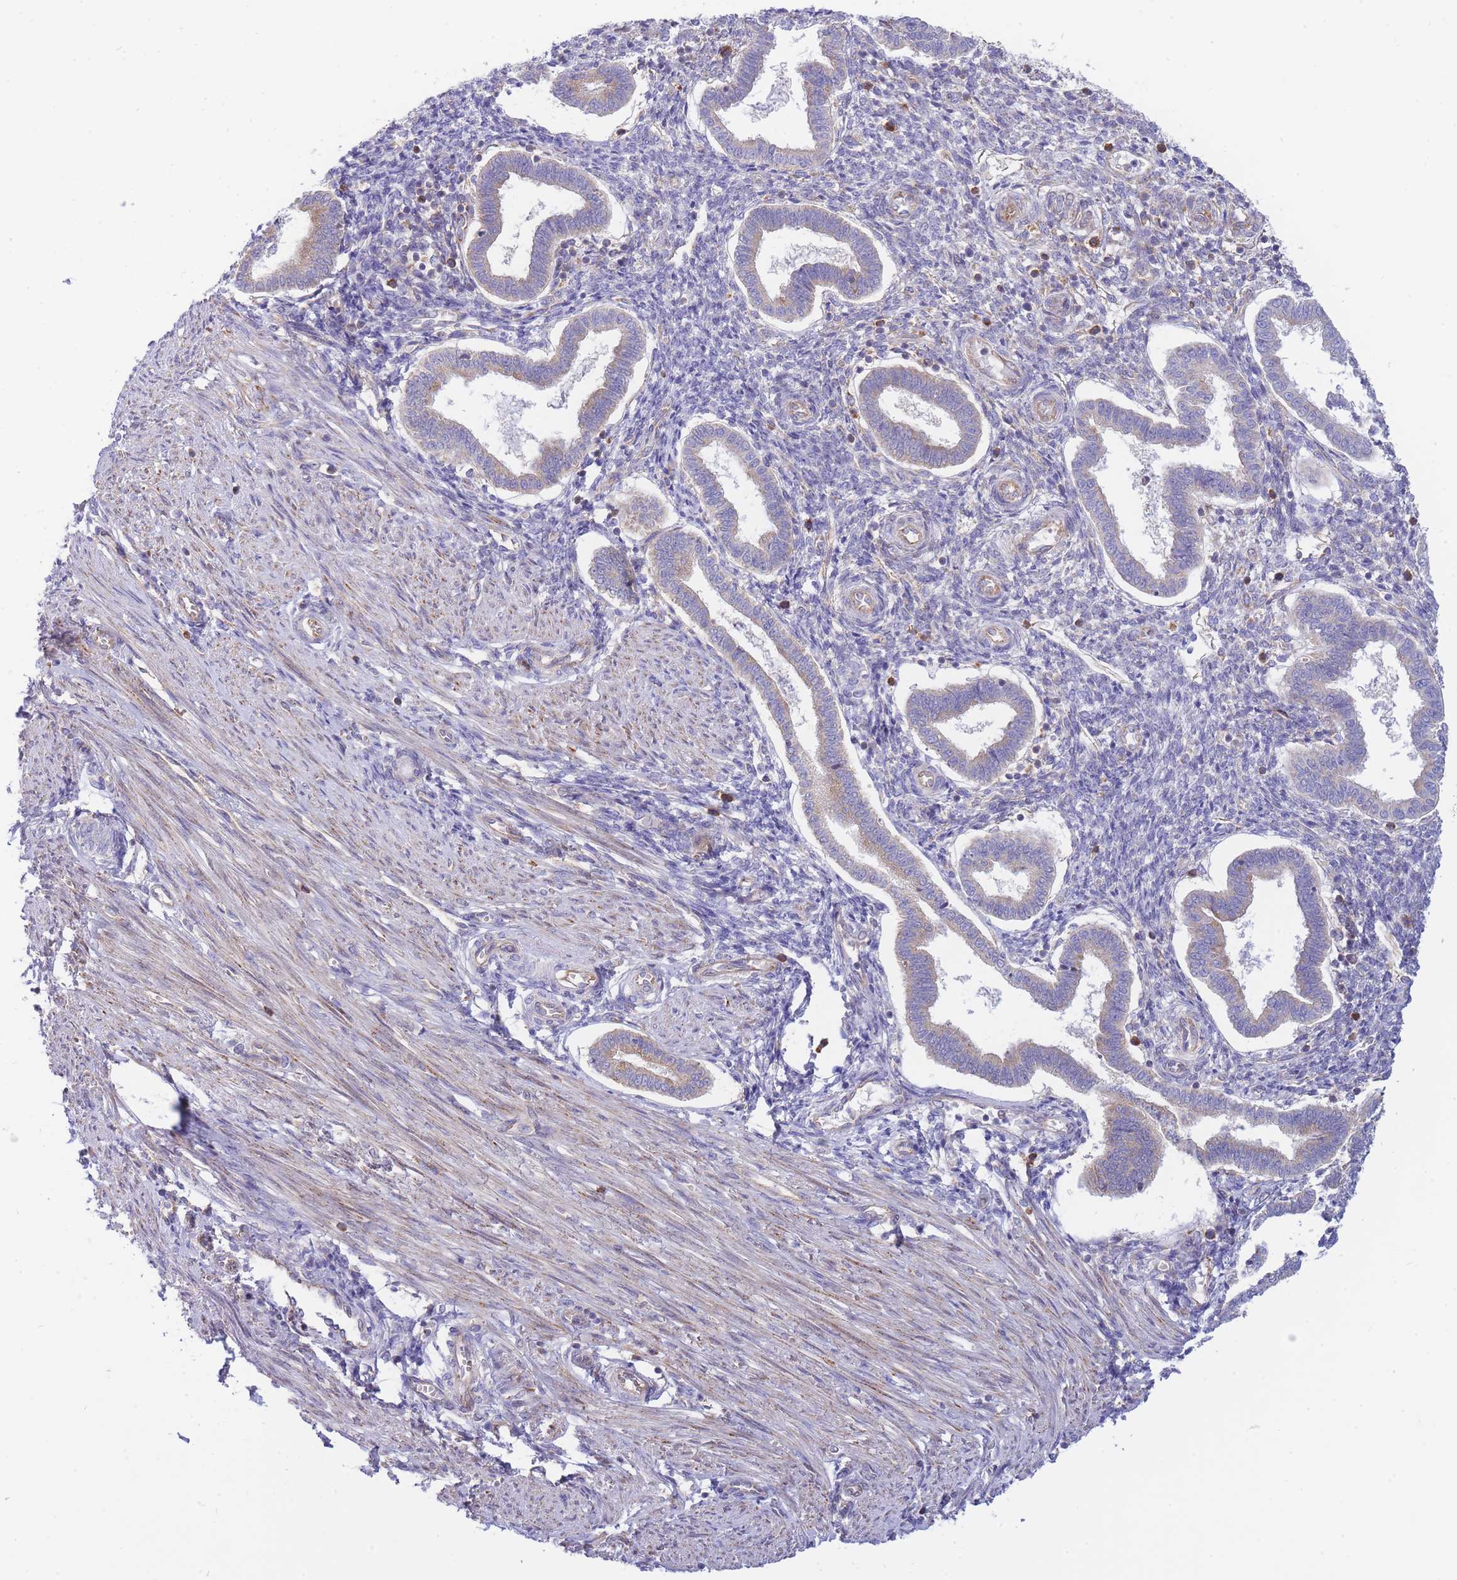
{"staining": {"intensity": "moderate", "quantity": "25%-75%", "location": "cytoplasmic/membranous"}, "tissue": "endometrium", "cell_type": "Cells in endometrial stroma", "image_type": "normal", "snomed": [{"axis": "morphology", "description": "Normal tissue, NOS"}, {"axis": "topography", "description": "Endometrium"}], "caption": "Unremarkable endometrium displays moderate cytoplasmic/membranous staining in about 25%-75% of cells in endometrial stroma, visualized by immunohistochemistry. (brown staining indicates protein expression, while blue staining denotes nuclei).", "gene": "SH2B2", "patient": {"sex": "female", "age": 24}}